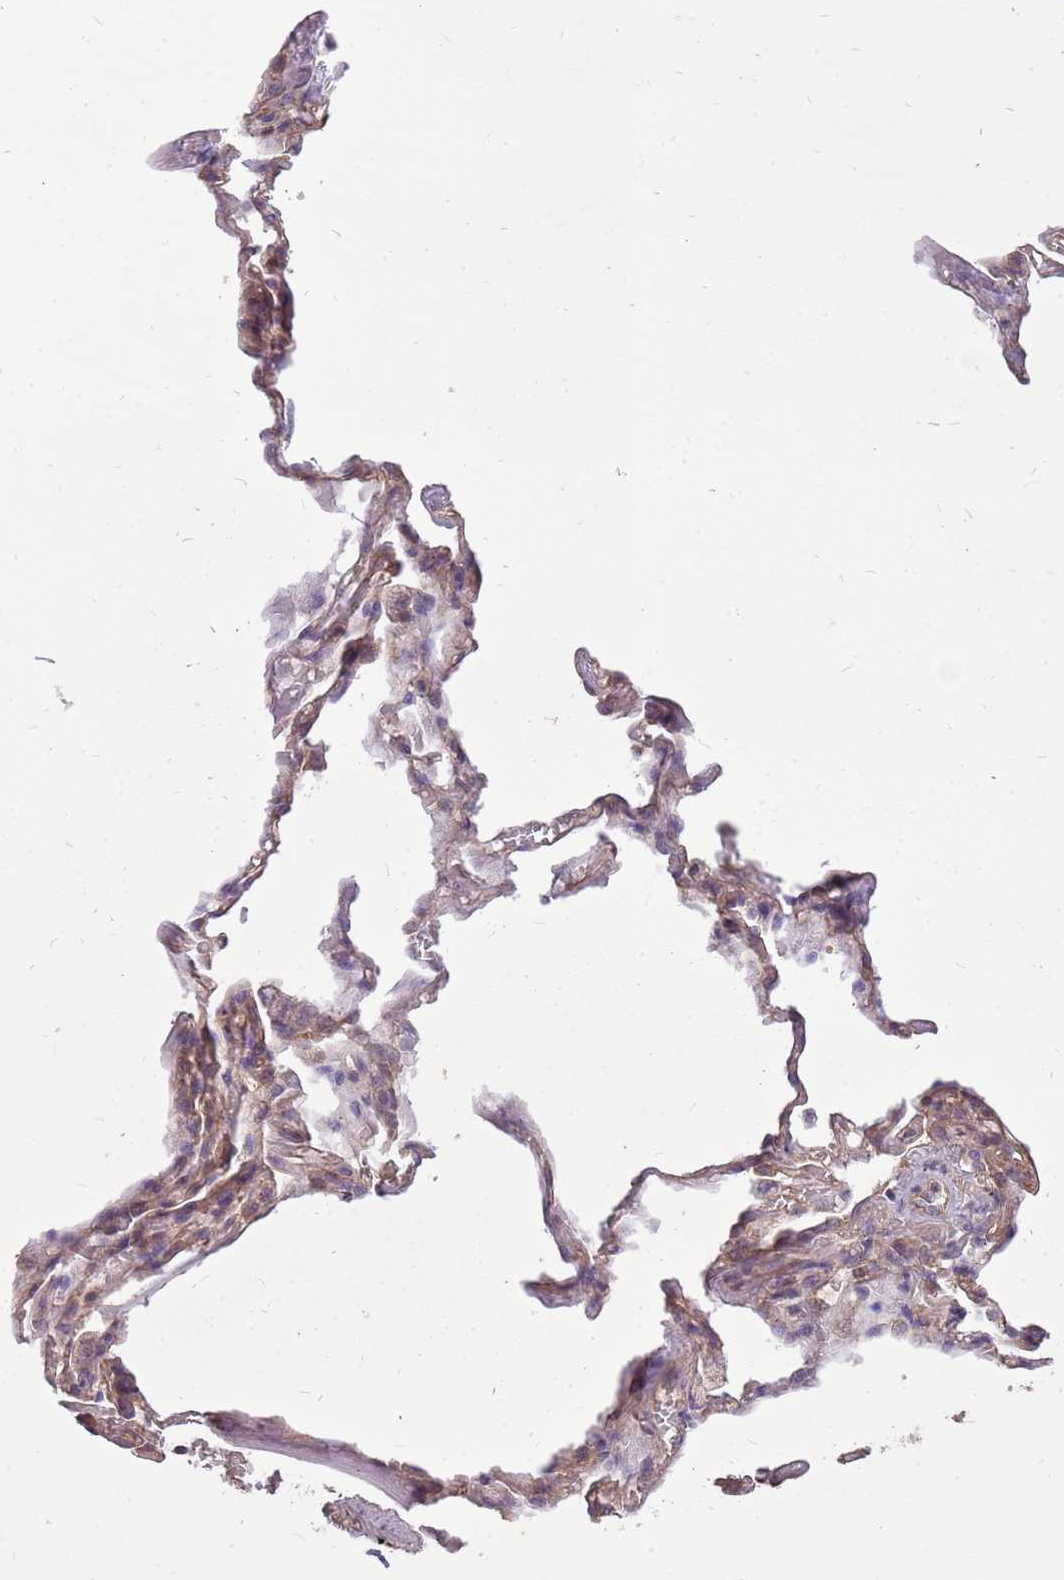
{"staining": {"intensity": "weak", "quantity": ">75%", "location": "cytoplasmic/membranous"}, "tissue": "adipose tissue", "cell_type": "Adipocytes", "image_type": "normal", "snomed": [{"axis": "morphology", "description": "Normal tissue, NOS"}, {"axis": "topography", "description": "Lymph node"}, {"axis": "topography", "description": "Bronchus"}], "caption": "Human adipose tissue stained for a protein (brown) displays weak cytoplasmic/membranous positive expression in about >75% of adipocytes.", "gene": "WASHC4", "patient": {"sex": "male", "age": 63}}